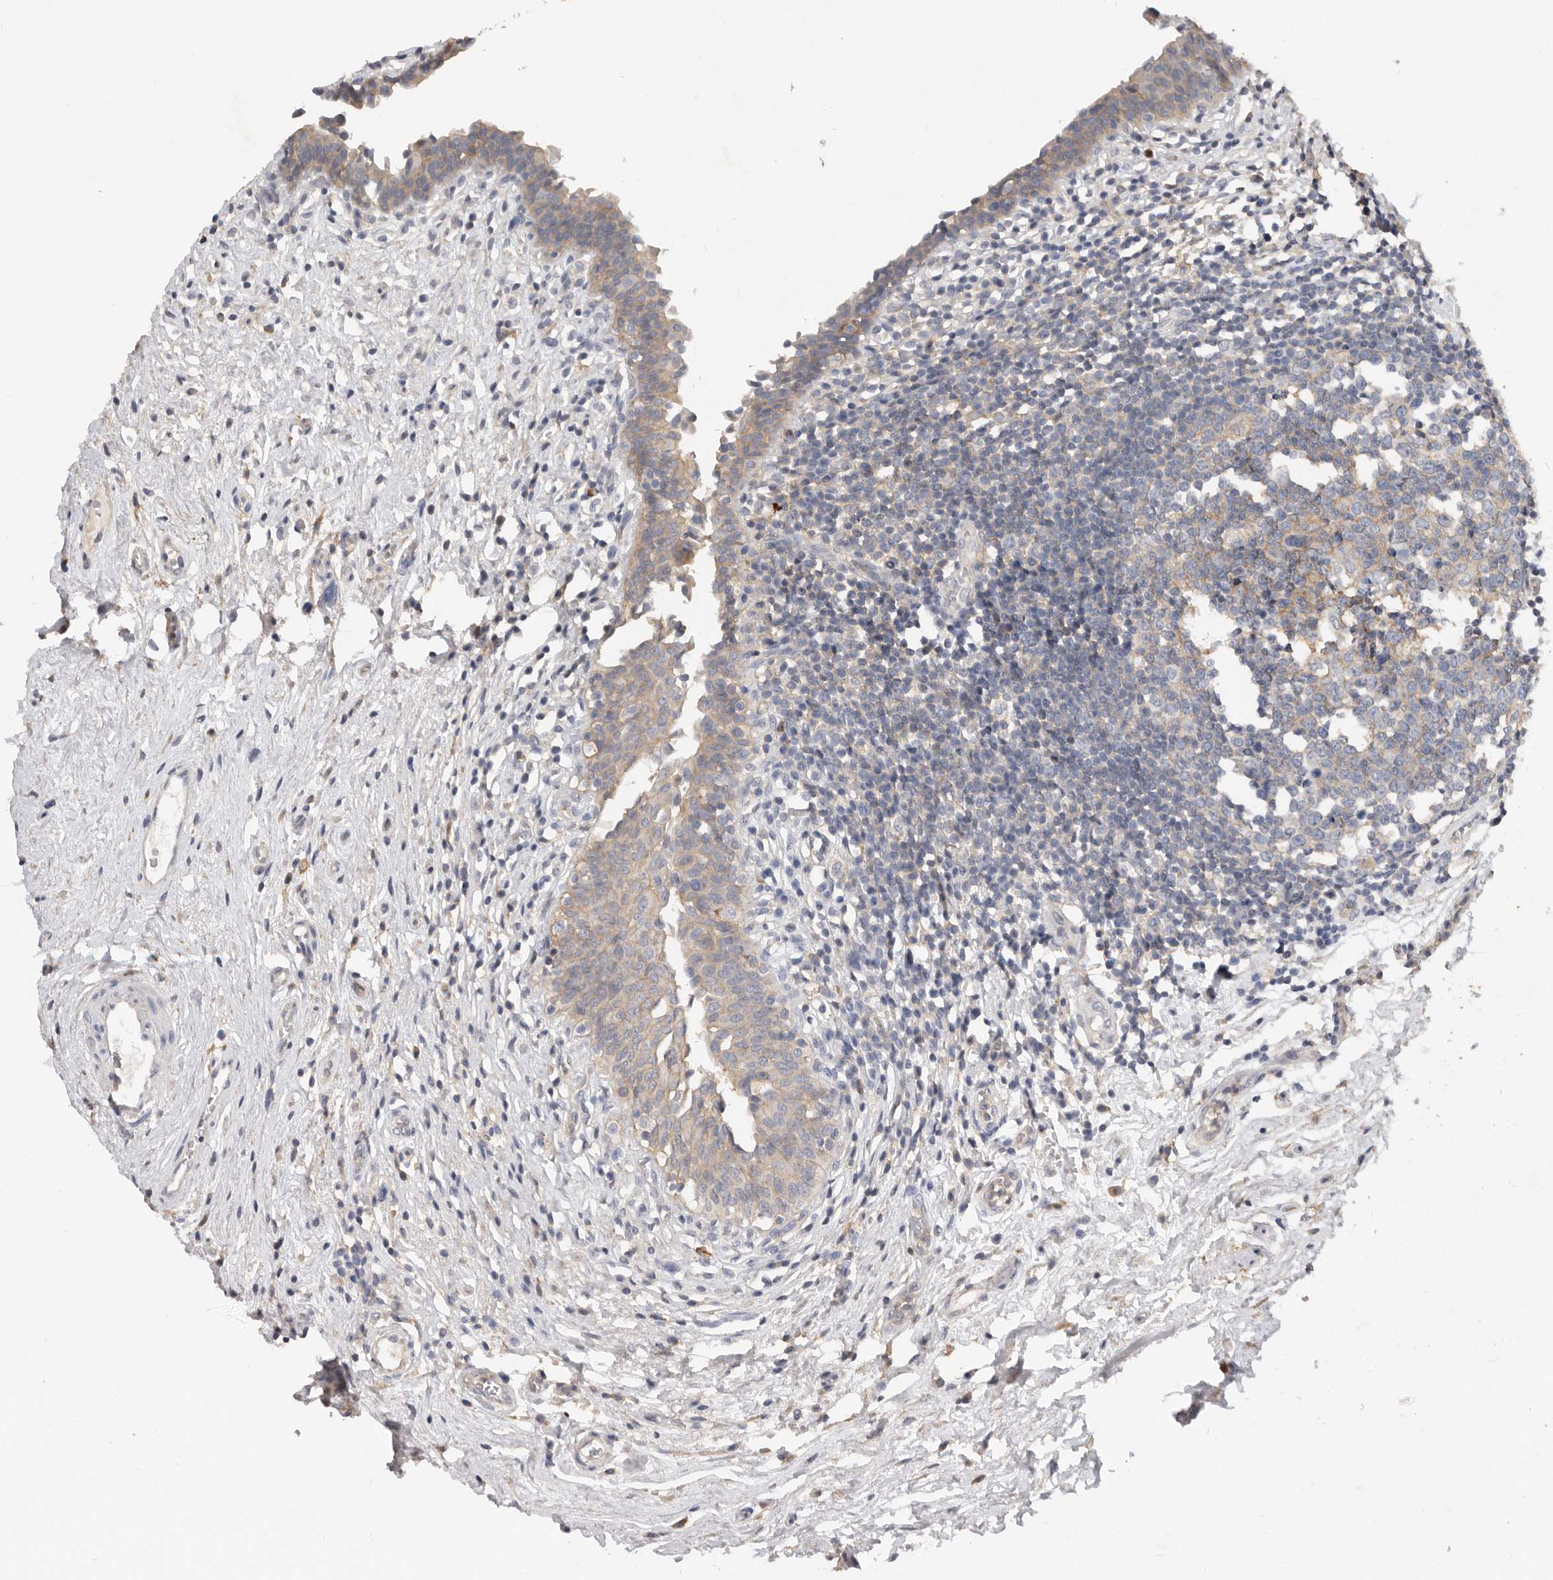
{"staining": {"intensity": "weak", "quantity": ">75%", "location": "cytoplasmic/membranous"}, "tissue": "urinary bladder", "cell_type": "Urothelial cells", "image_type": "normal", "snomed": [{"axis": "morphology", "description": "Normal tissue, NOS"}, {"axis": "topography", "description": "Urinary bladder"}], "caption": "Urinary bladder stained with a brown dye reveals weak cytoplasmic/membranous positive staining in about >75% of urothelial cells.", "gene": "WDTC1", "patient": {"sex": "male", "age": 83}}